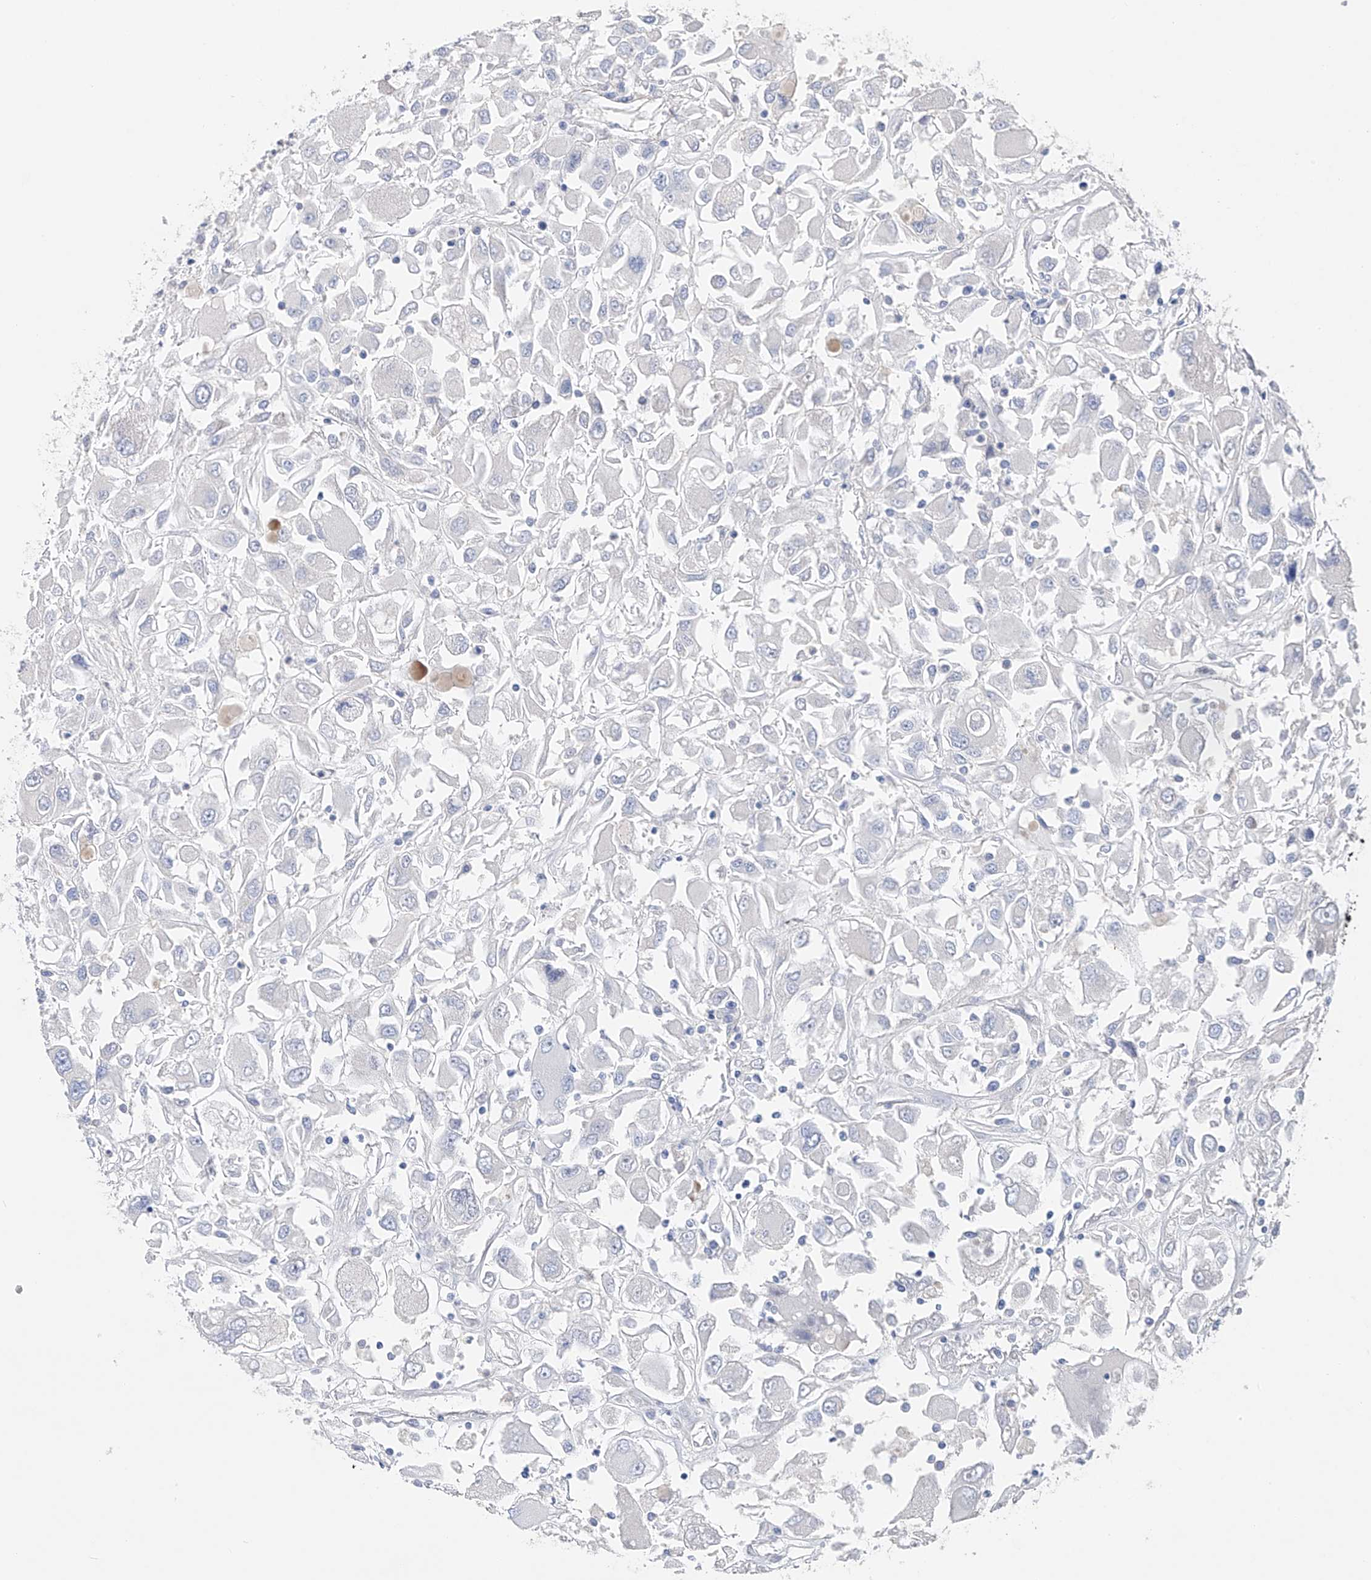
{"staining": {"intensity": "negative", "quantity": "none", "location": "none"}, "tissue": "renal cancer", "cell_type": "Tumor cells", "image_type": "cancer", "snomed": [{"axis": "morphology", "description": "Adenocarcinoma, NOS"}, {"axis": "topography", "description": "Kidney"}], "caption": "Tumor cells show no significant protein staining in renal cancer (adenocarcinoma). (DAB immunohistochemistry (IHC) with hematoxylin counter stain).", "gene": "ADRA1A", "patient": {"sex": "female", "age": 52}}